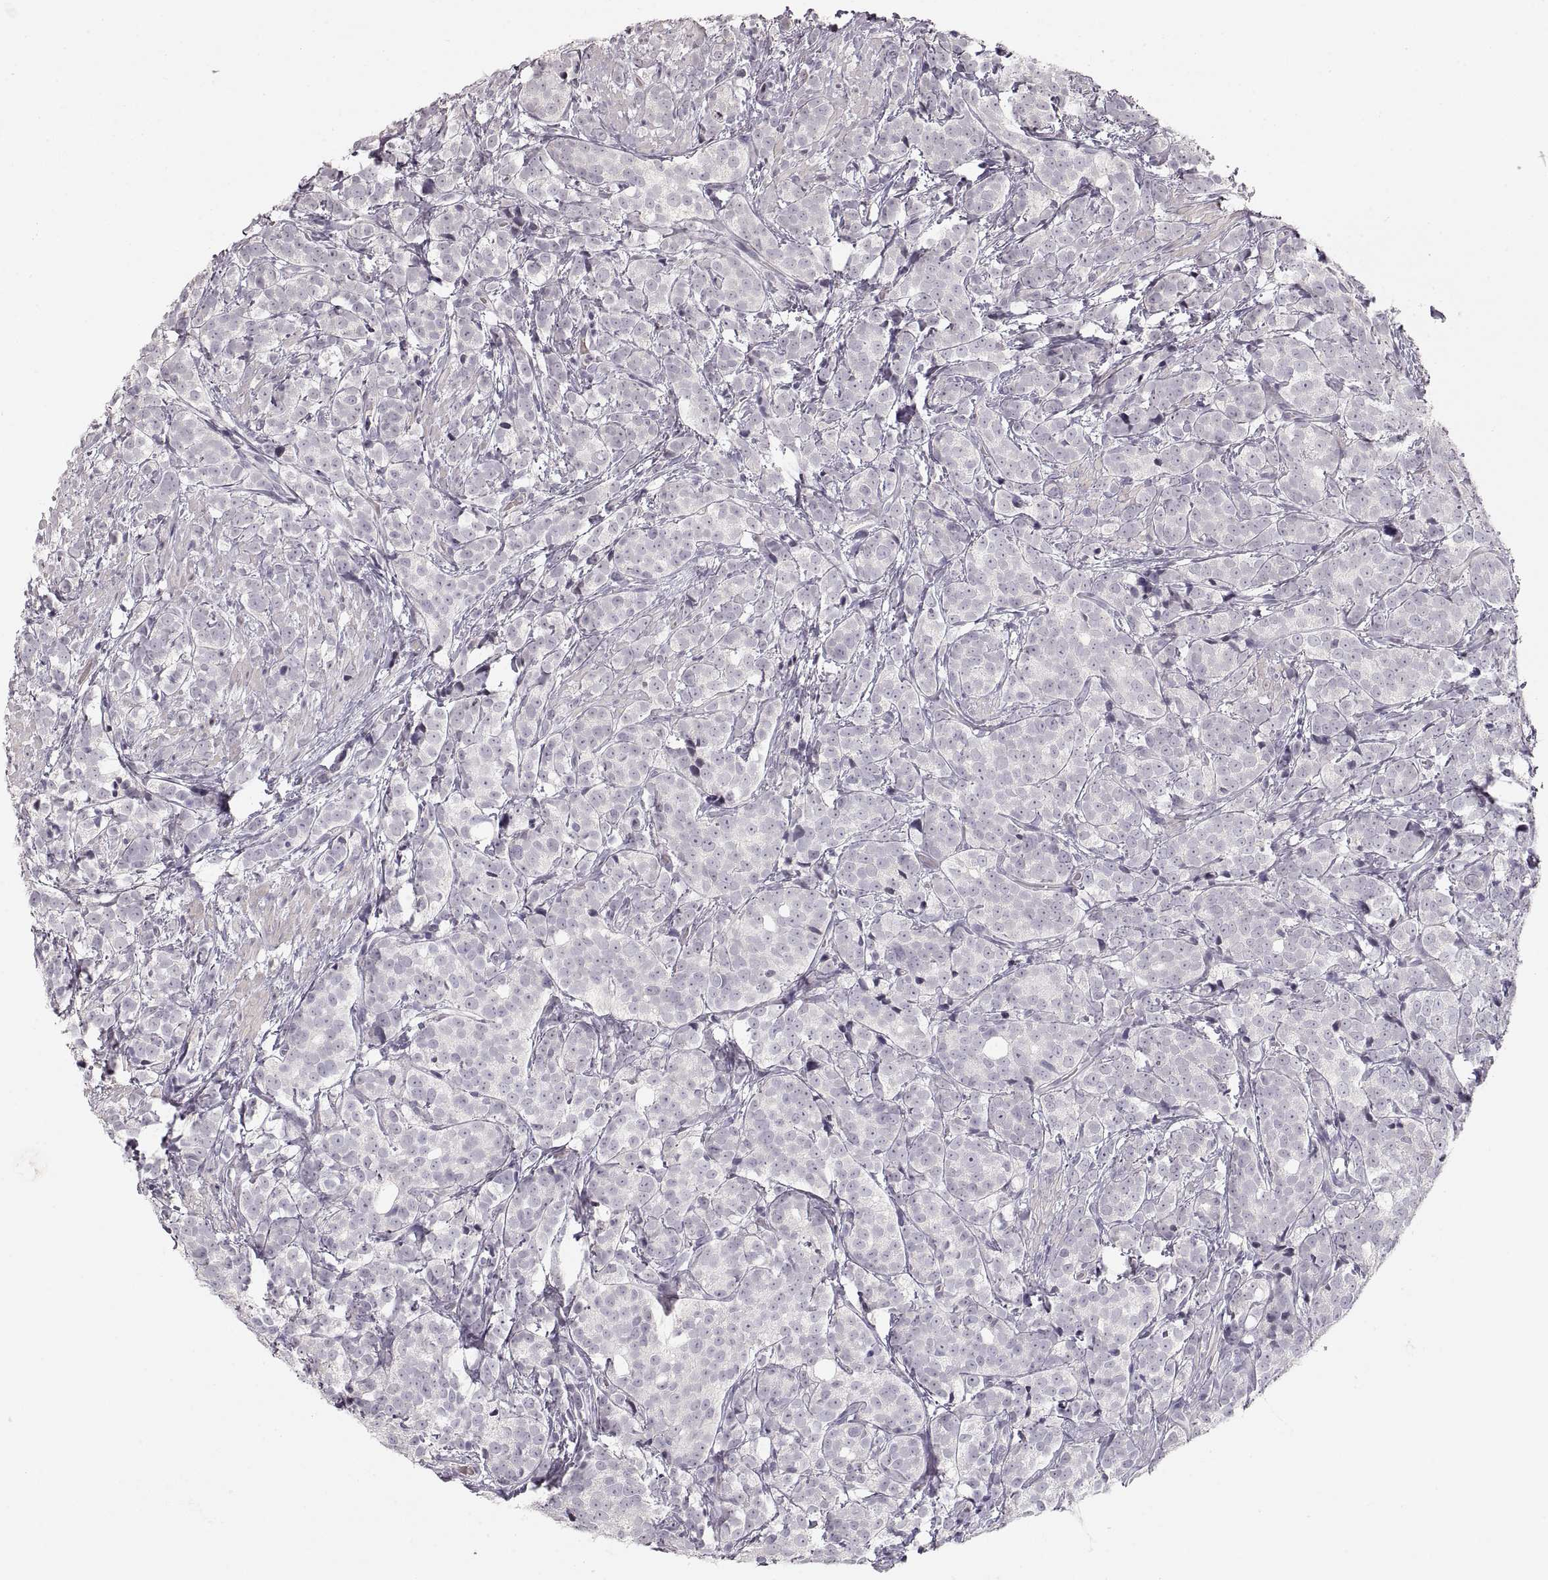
{"staining": {"intensity": "negative", "quantity": "none", "location": "none"}, "tissue": "prostate cancer", "cell_type": "Tumor cells", "image_type": "cancer", "snomed": [{"axis": "morphology", "description": "Adenocarcinoma, High grade"}, {"axis": "topography", "description": "Prostate"}], "caption": "Immunohistochemistry (IHC) of prostate adenocarcinoma (high-grade) displays no expression in tumor cells.", "gene": "PCSK2", "patient": {"sex": "male", "age": 53}}